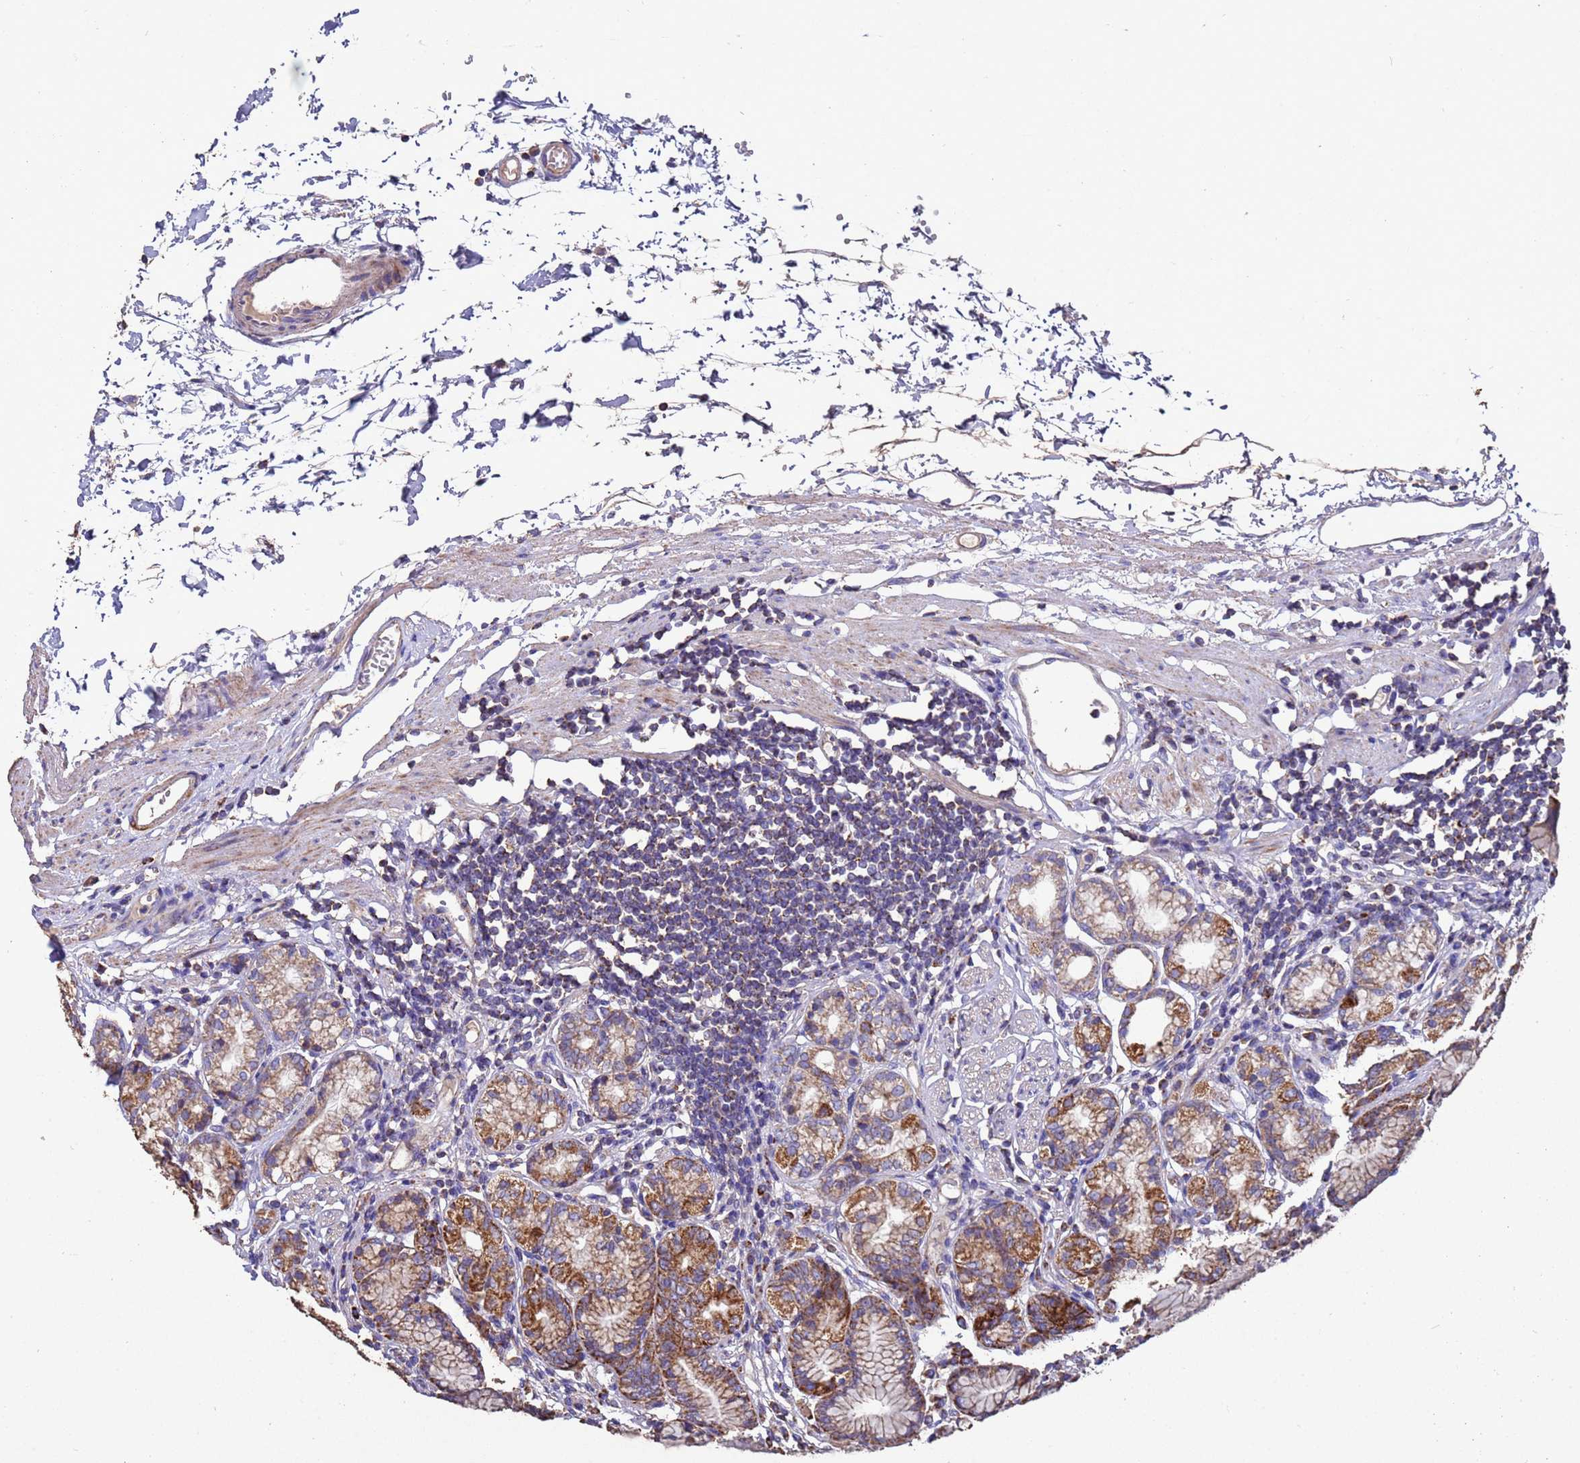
{"staining": {"intensity": "strong", "quantity": "25%-75%", "location": "cytoplasmic/membranous"}, "tissue": "stomach", "cell_type": "Glandular cells", "image_type": "normal", "snomed": [{"axis": "morphology", "description": "Normal tissue, NOS"}, {"axis": "topography", "description": "Stomach"}], "caption": "Immunohistochemical staining of unremarkable stomach exhibits 25%-75% levels of strong cytoplasmic/membranous protein positivity in about 25%-75% of glandular cells. Using DAB (3,3'-diaminobenzidine) (brown) and hematoxylin (blue) stains, captured at high magnification using brightfield microscopy.", "gene": "ZNFX1", "patient": {"sex": "female", "age": 57}}